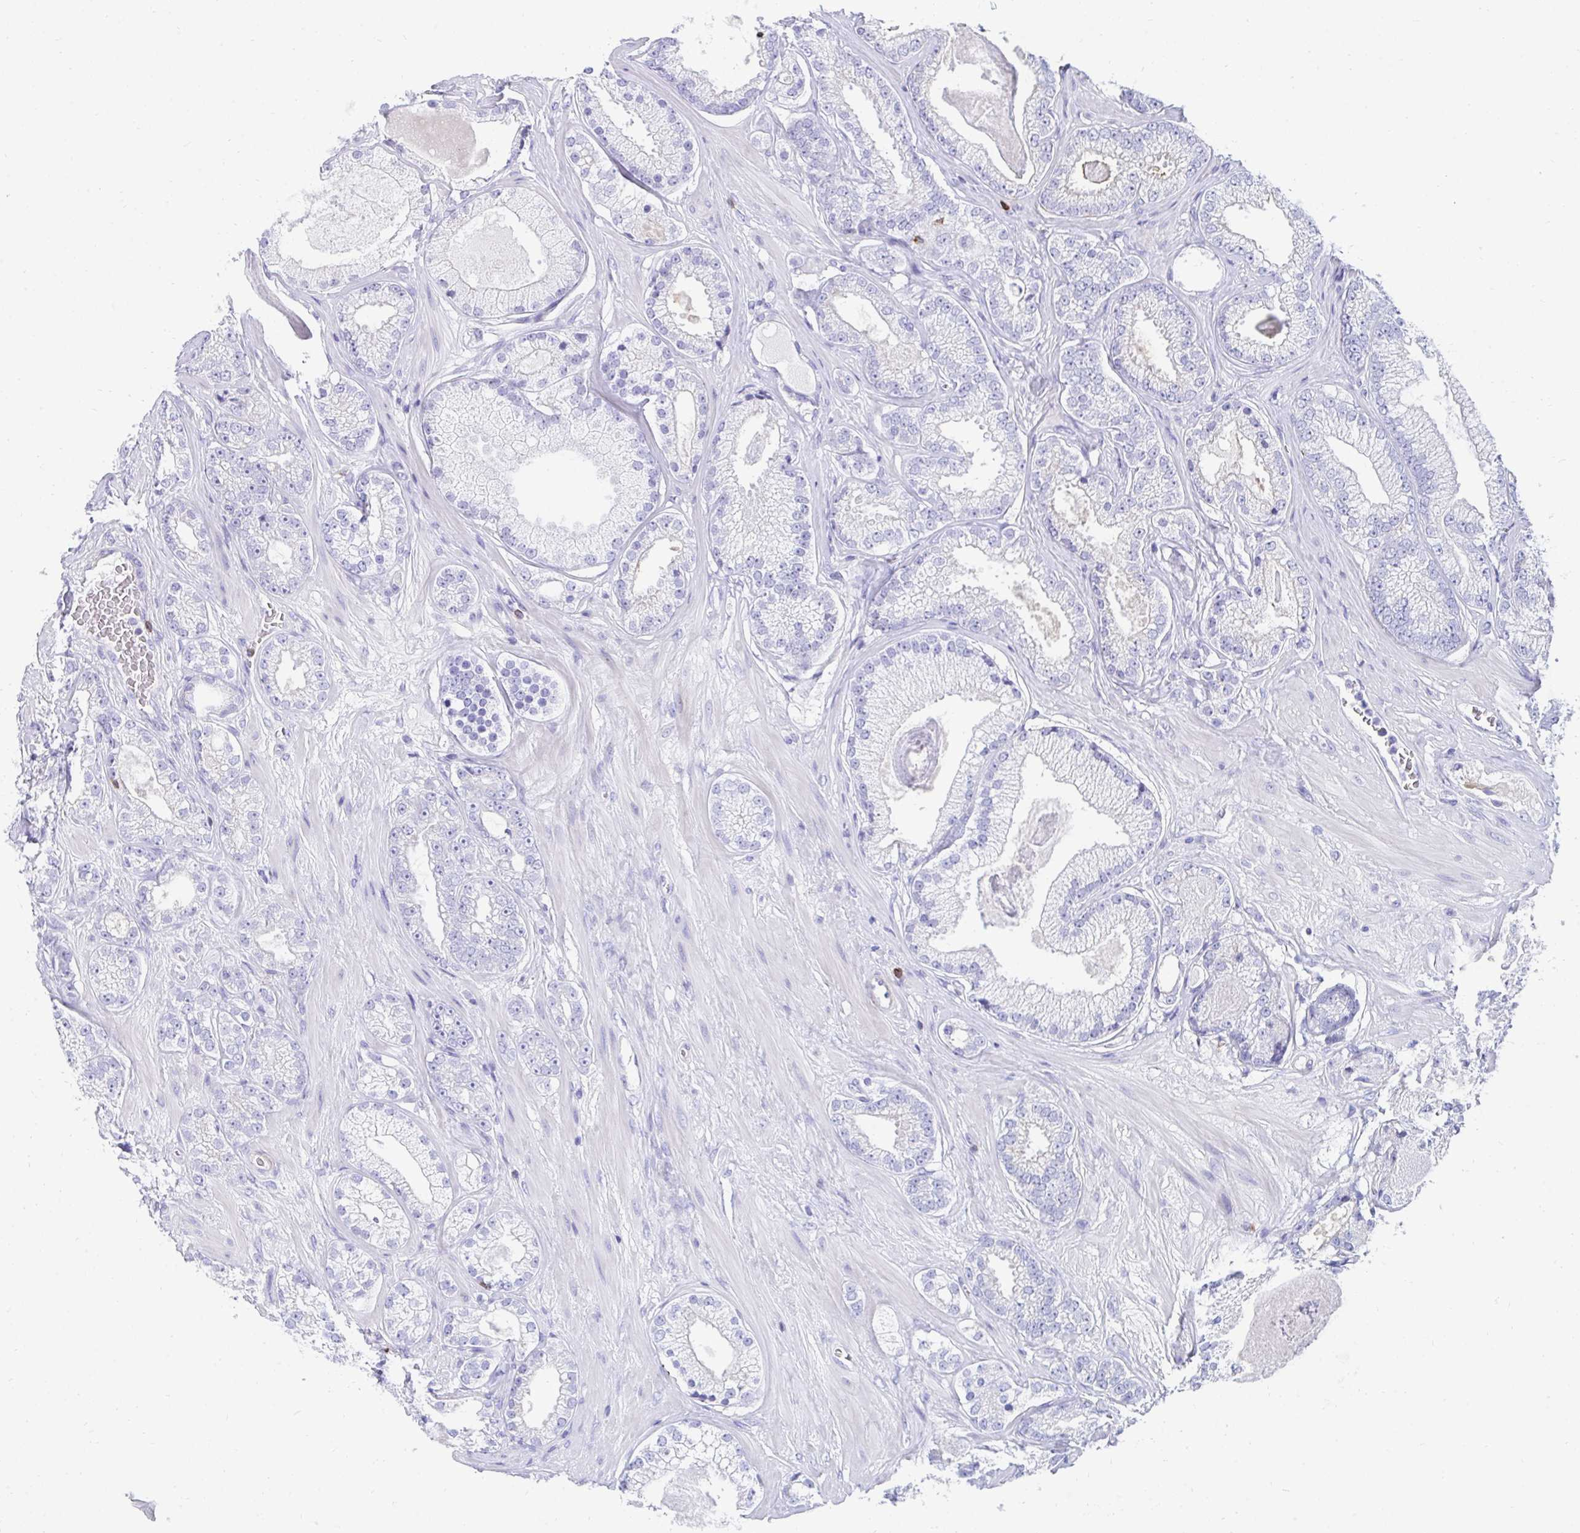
{"staining": {"intensity": "negative", "quantity": "none", "location": "none"}, "tissue": "prostate cancer", "cell_type": "Tumor cells", "image_type": "cancer", "snomed": [{"axis": "morphology", "description": "Adenocarcinoma, High grade"}, {"axis": "topography", "description": "Prostate"}], "caption": "This photomicrograph is of prostate adenocarcinoma (high-grade) stained with immunohistochemistry (IHC) to label a protein in brown with the nuclei are counter-stained blue. There is no expression in tumor cells.", "gene": "CD7", "patient": {"sex": "male", "age": 66}}